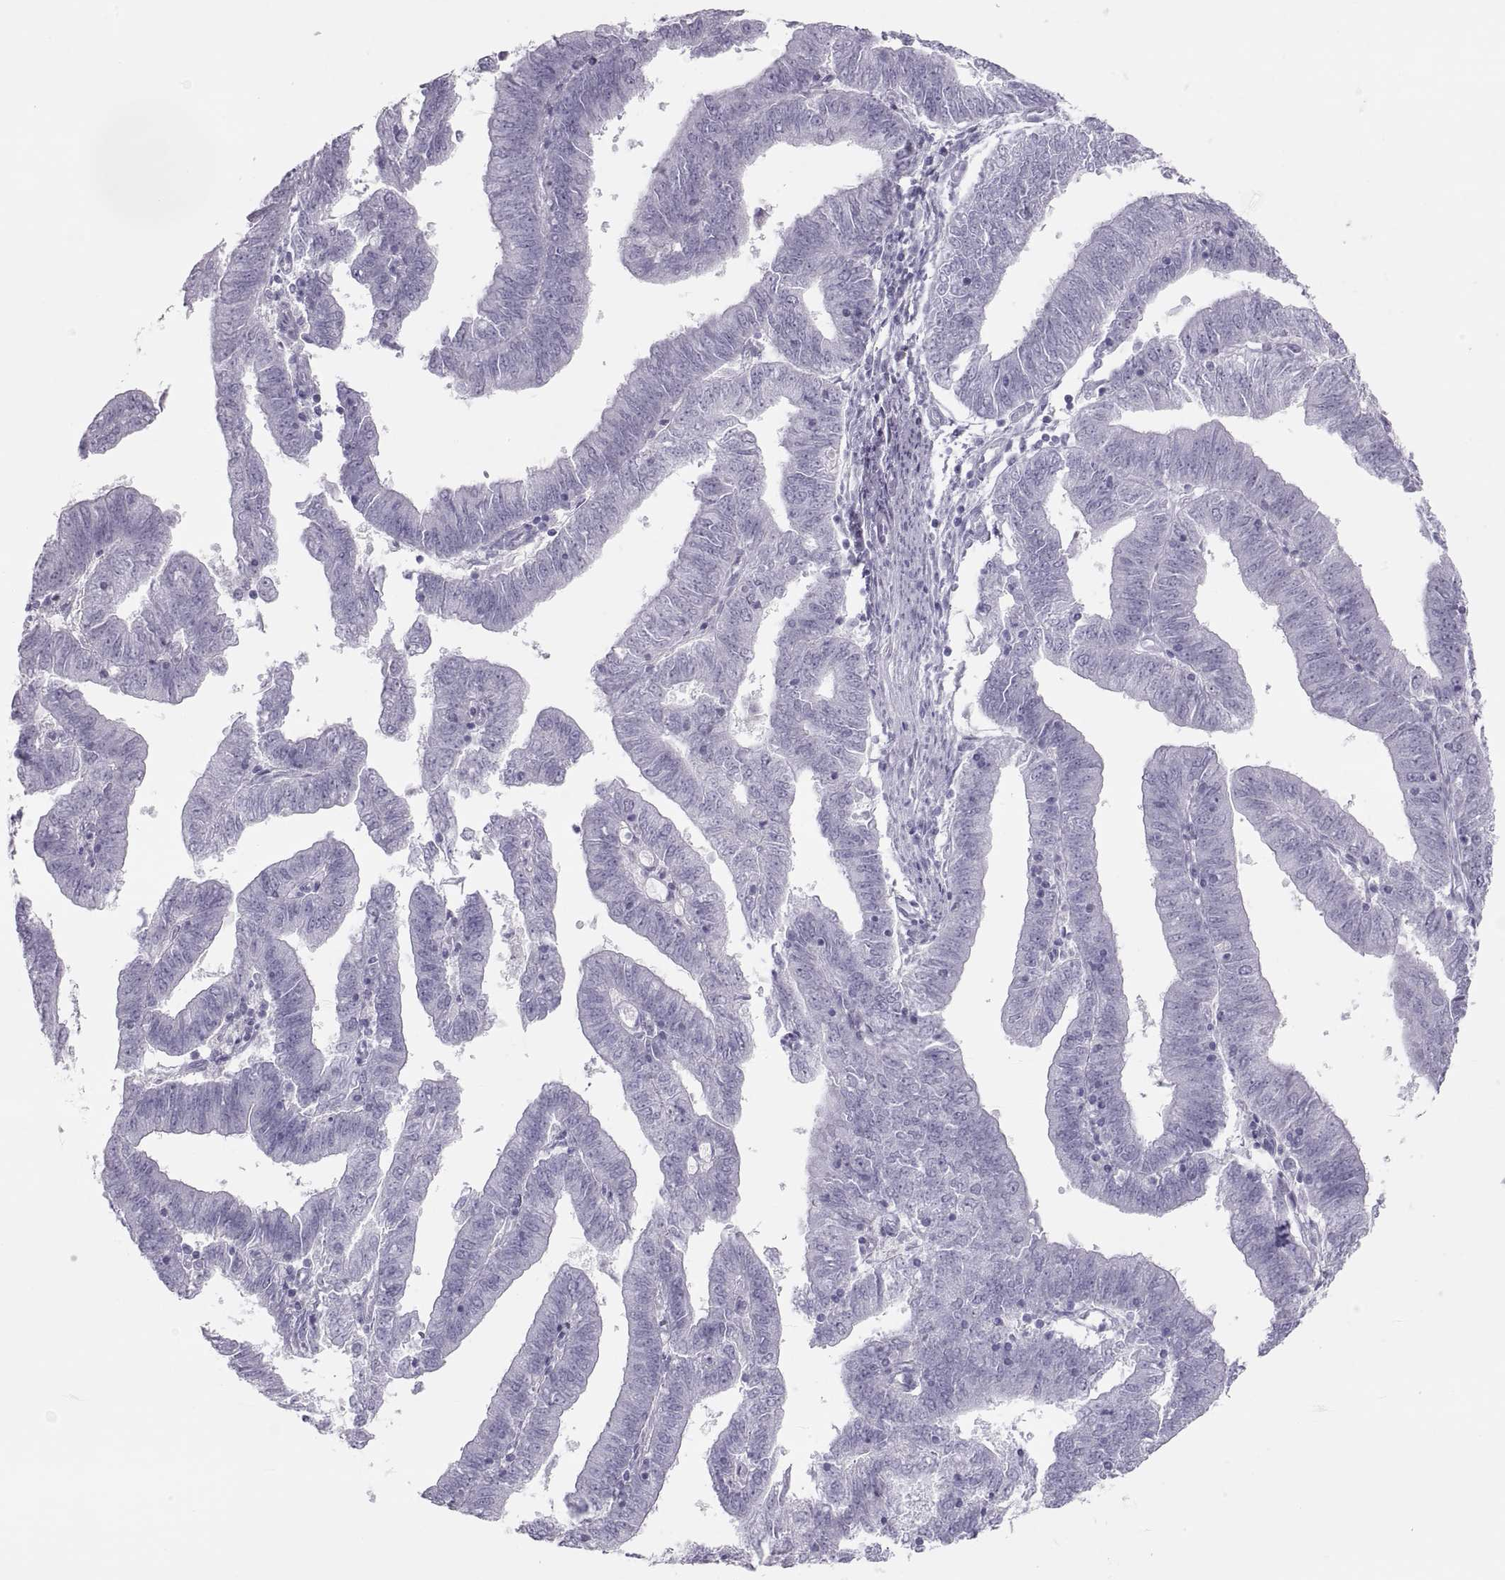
{"staining": {"intensity": "negative", "quantity": "none", "location": "none"}, "tissue": "endometrial cancer", "cell_type": "Tumor cells", "image_type": "cancer", "snomed": [{"axis": "morphology", "description": "Adenocarcinoma, NOS"}, {"axis": "topography", "description": "Endometrium"}], "caption": "Endometrial adenocarcinoma was stained to show a protein in brown. There is no significant expression in tumor cells. The staining is performed using DAB brown chromogen with nuclei counter-stained in using hematoxylin.", "gene": "SEMG1", "patient": {"sex": "female", "age": 82}}